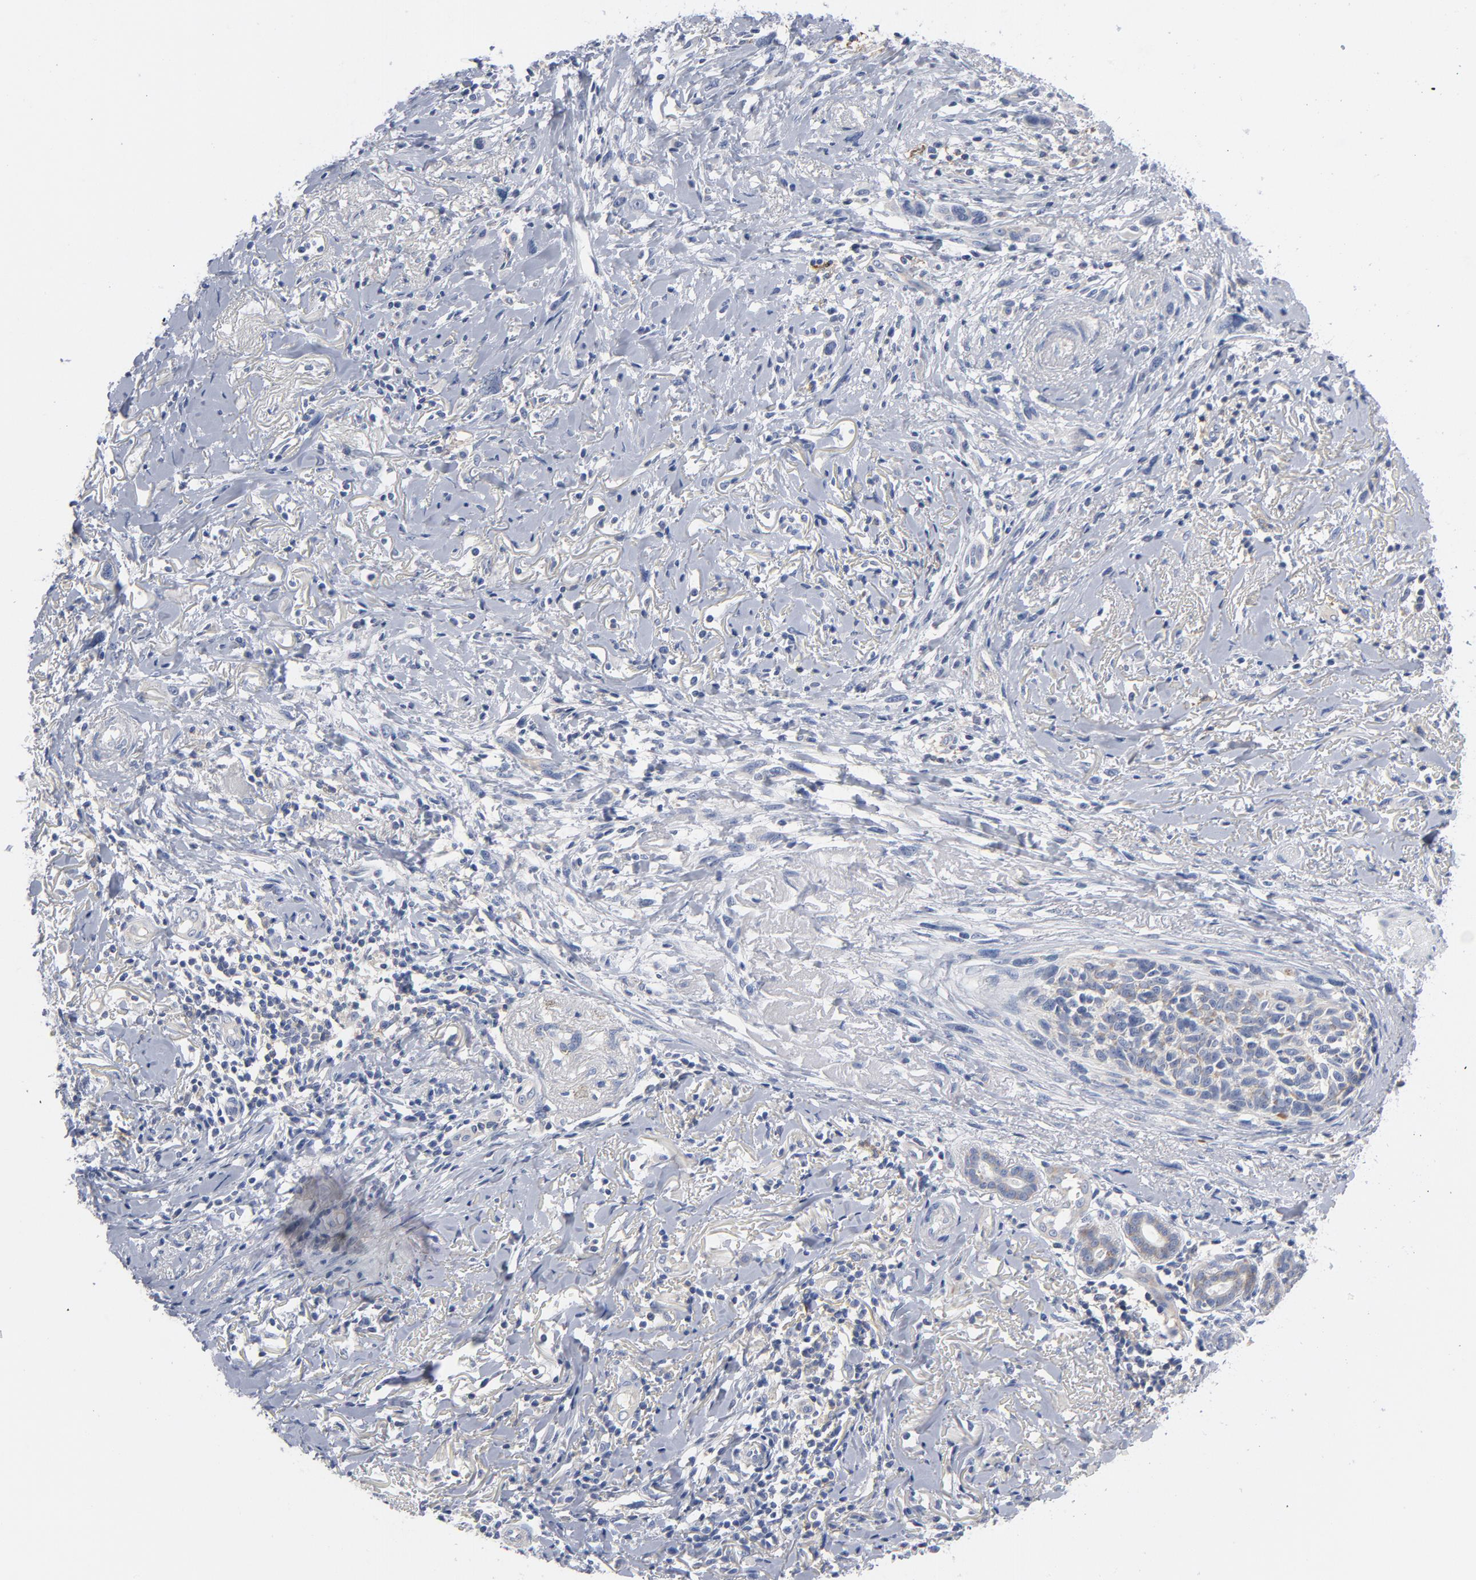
{"staining": {"intensity": "weak", "quantity": "<25%", "location": "cytoplasmic/membranous"}, "tissue": "melanoma", "cell_type": "Tumor cells", "image_type": "cancer", "snomed": [{"axis": "morphology", "description": "Malignant melanoma, NOS"}, {"axis": "topography", "description": "Skin"}], "caption": "High magnification brightfield microscopy of melanoma stained with DAB (3,3'-diaminobenzidine) (brown) and counterstained with hematoxylin (blue): tumor cells show no significant staining.", "gene": "CD86", "patient": {"sex": "male", "age": 91}}